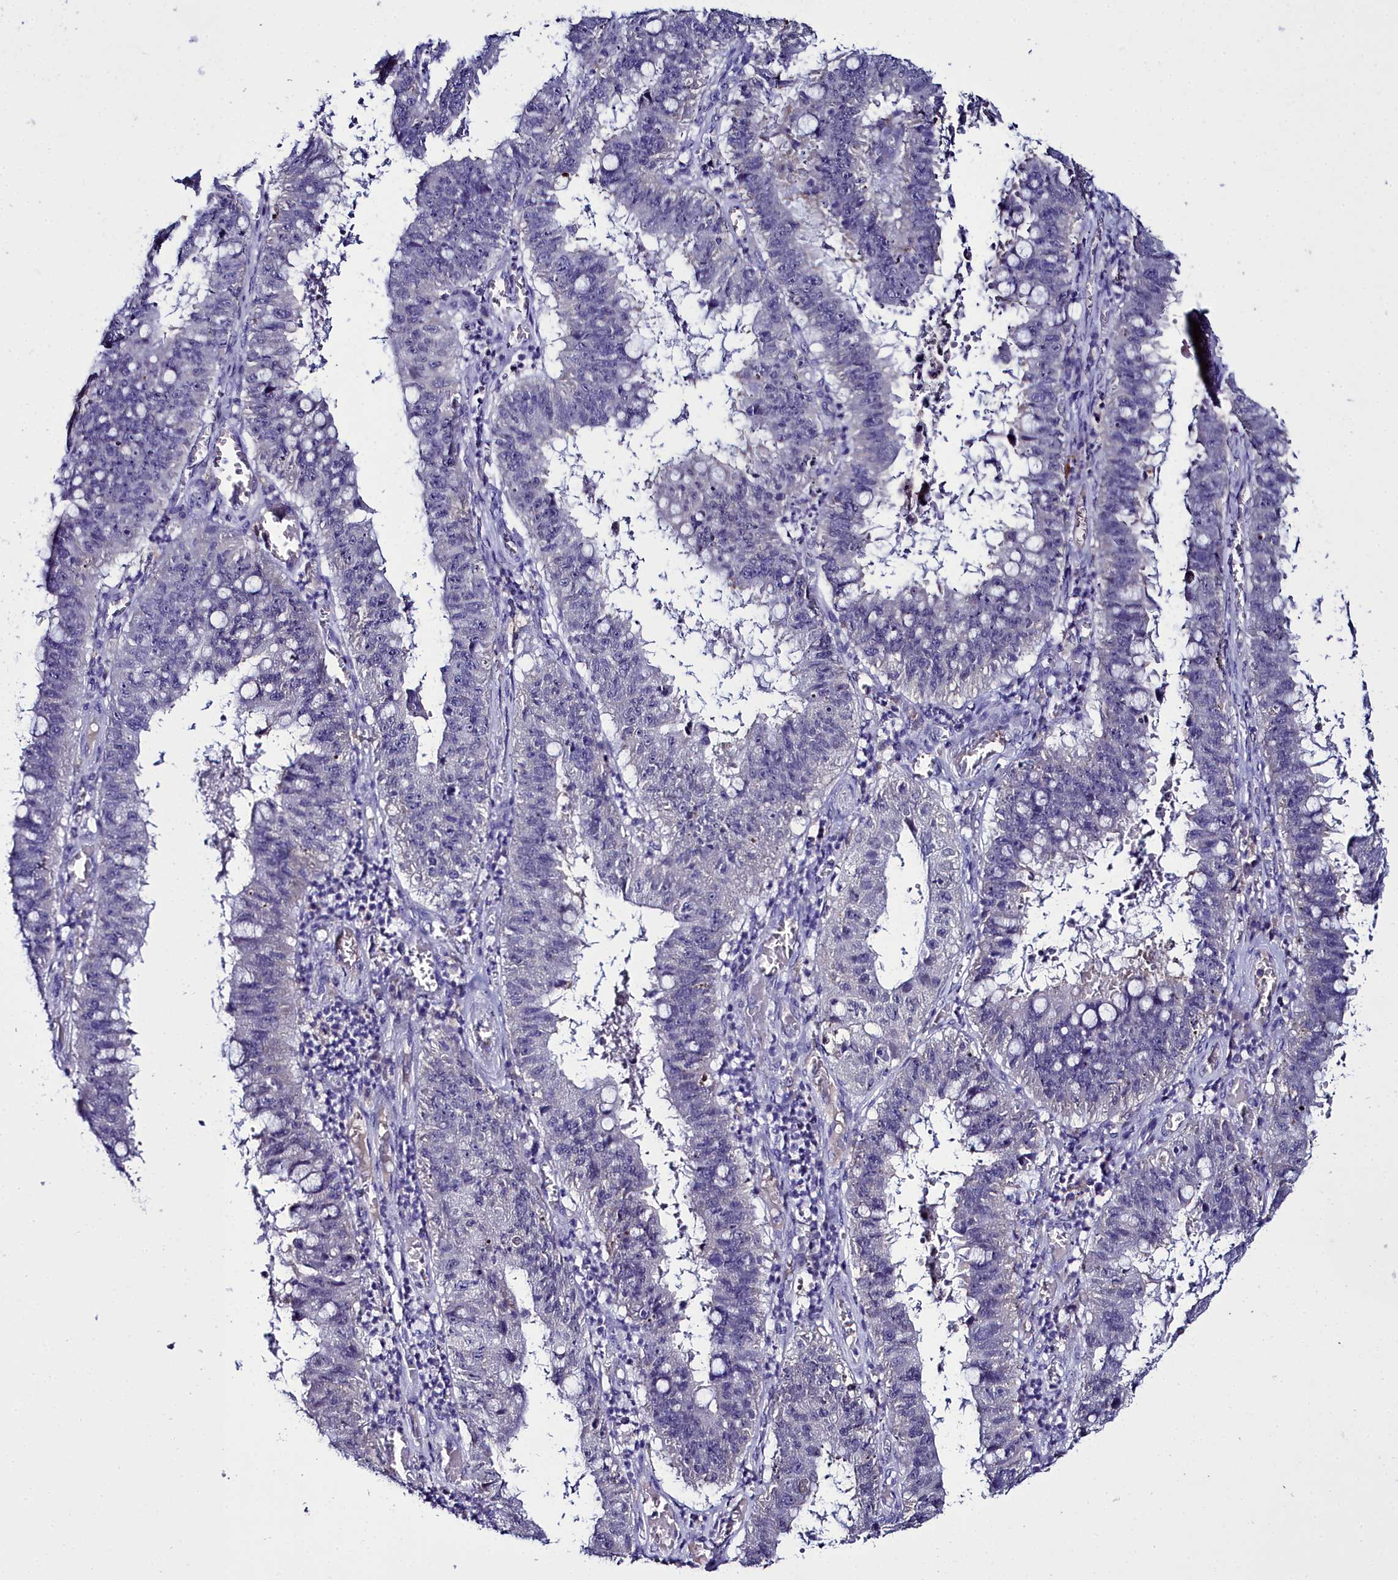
{"staining": {"intensity": "negative", "quantity": "none", "location": "none"}, "tissue": "stomach cancer", "cell_type": "Tumor cells", "image_type": "cancer", "snomed": [{"axis": "morphology", "description": "Adenocarcinoma, NOS"}, {"axis": "topography", "description": "Stomach"}], "caption": "Immunohistochemical staining of human adenocarcinoma (stomach) displays no significant positivity in tumor cells.", "gene": "ELAPOR2", "patient": {"sex": "male", "age": 59}}